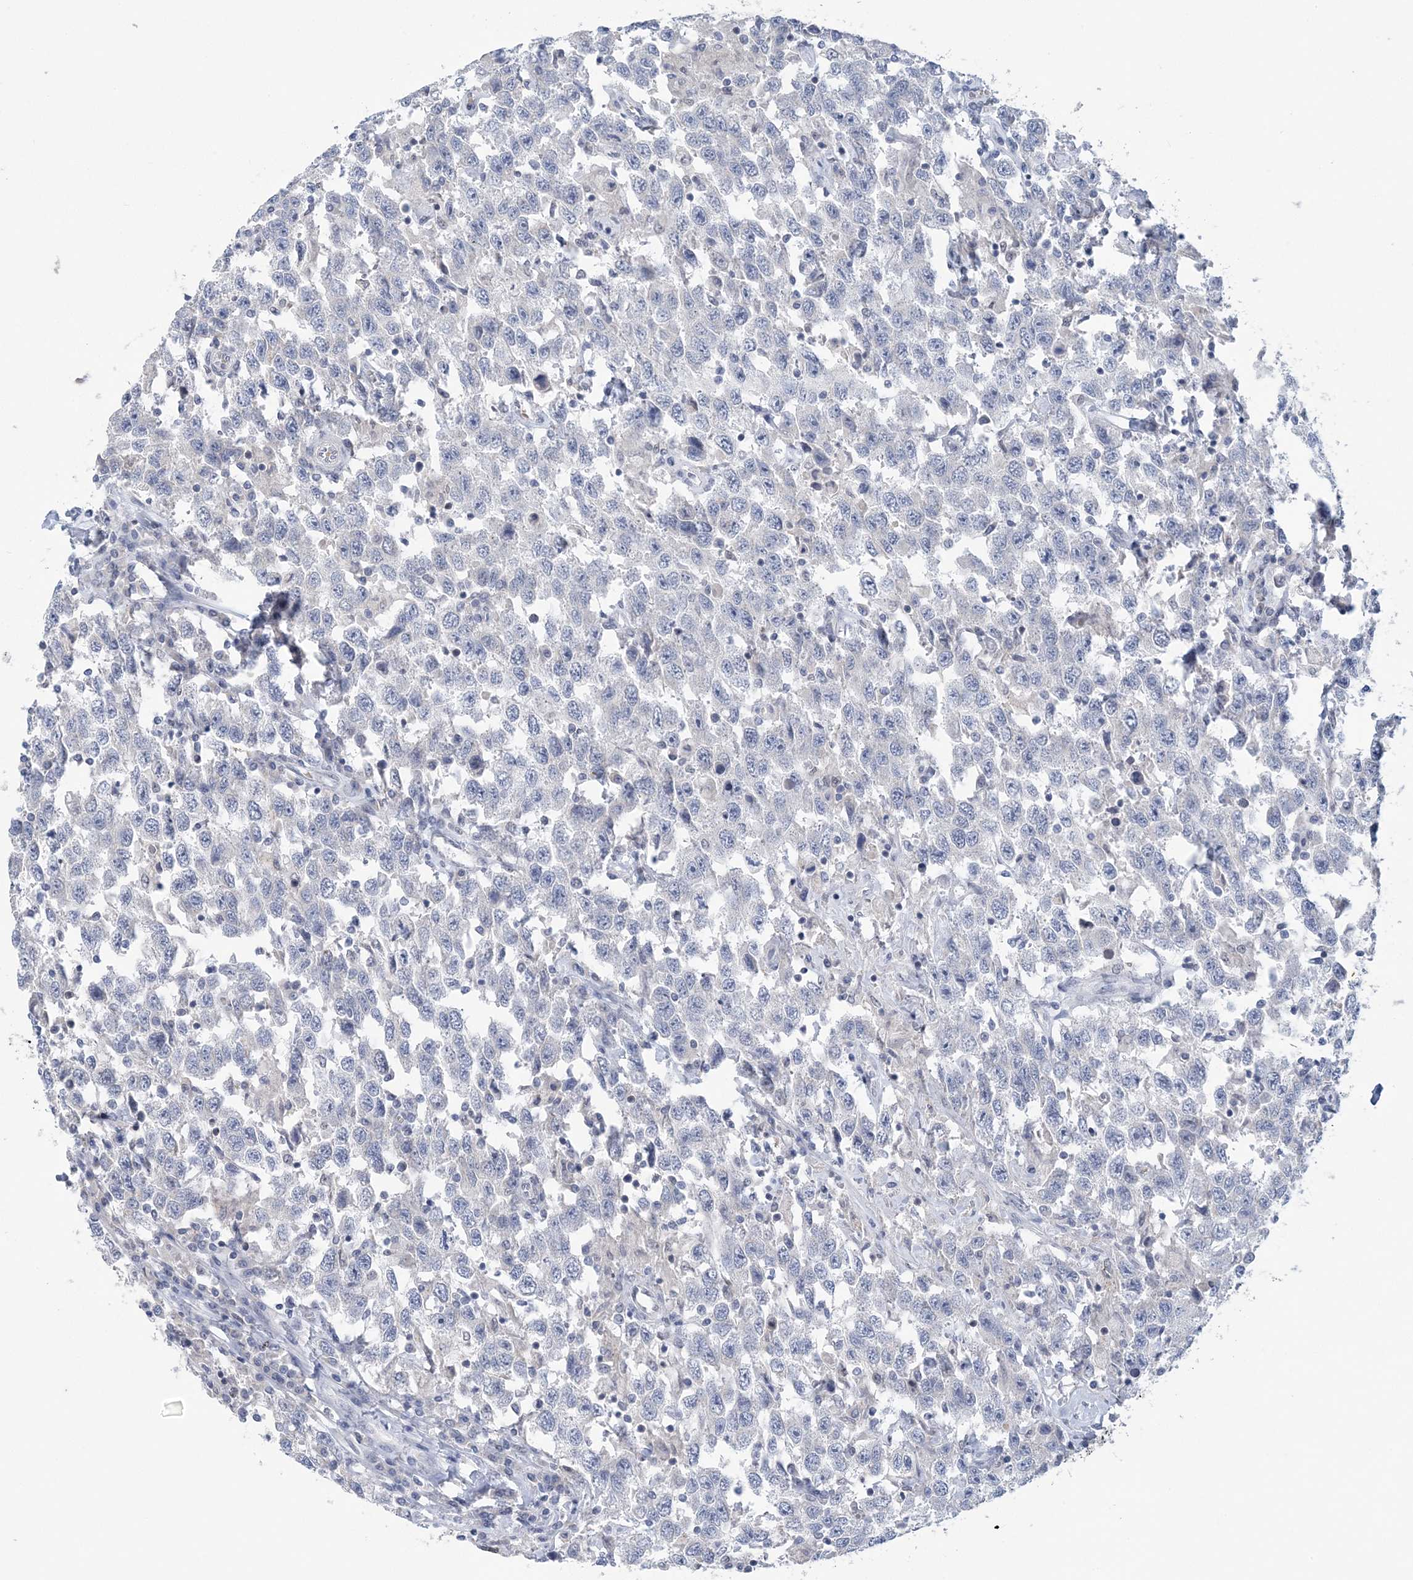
{"staining": {"intensity": "negative", "quantity": "none", "location": "none"}, "tissue": "testis cancer", "cell_type": "Tumor cells", "image_type": "cancer", "snomed": [{"axis": "morphology", "description": "Seminoma, NOS"}, {"axis": "topography", "description": "Testis"}], "caption": "High magnification brightfield microscopy of testis cancer stained with DAB (brown) and counterstained with hematoxylin (blue): tumor cells show no significant staining. (DAB (3,3'-diaminobenzidine) immunohistochemistry (IHC), high magnification).", "gene": "ZBTB7A", "patient": {"sex": "male", "age": 41}}